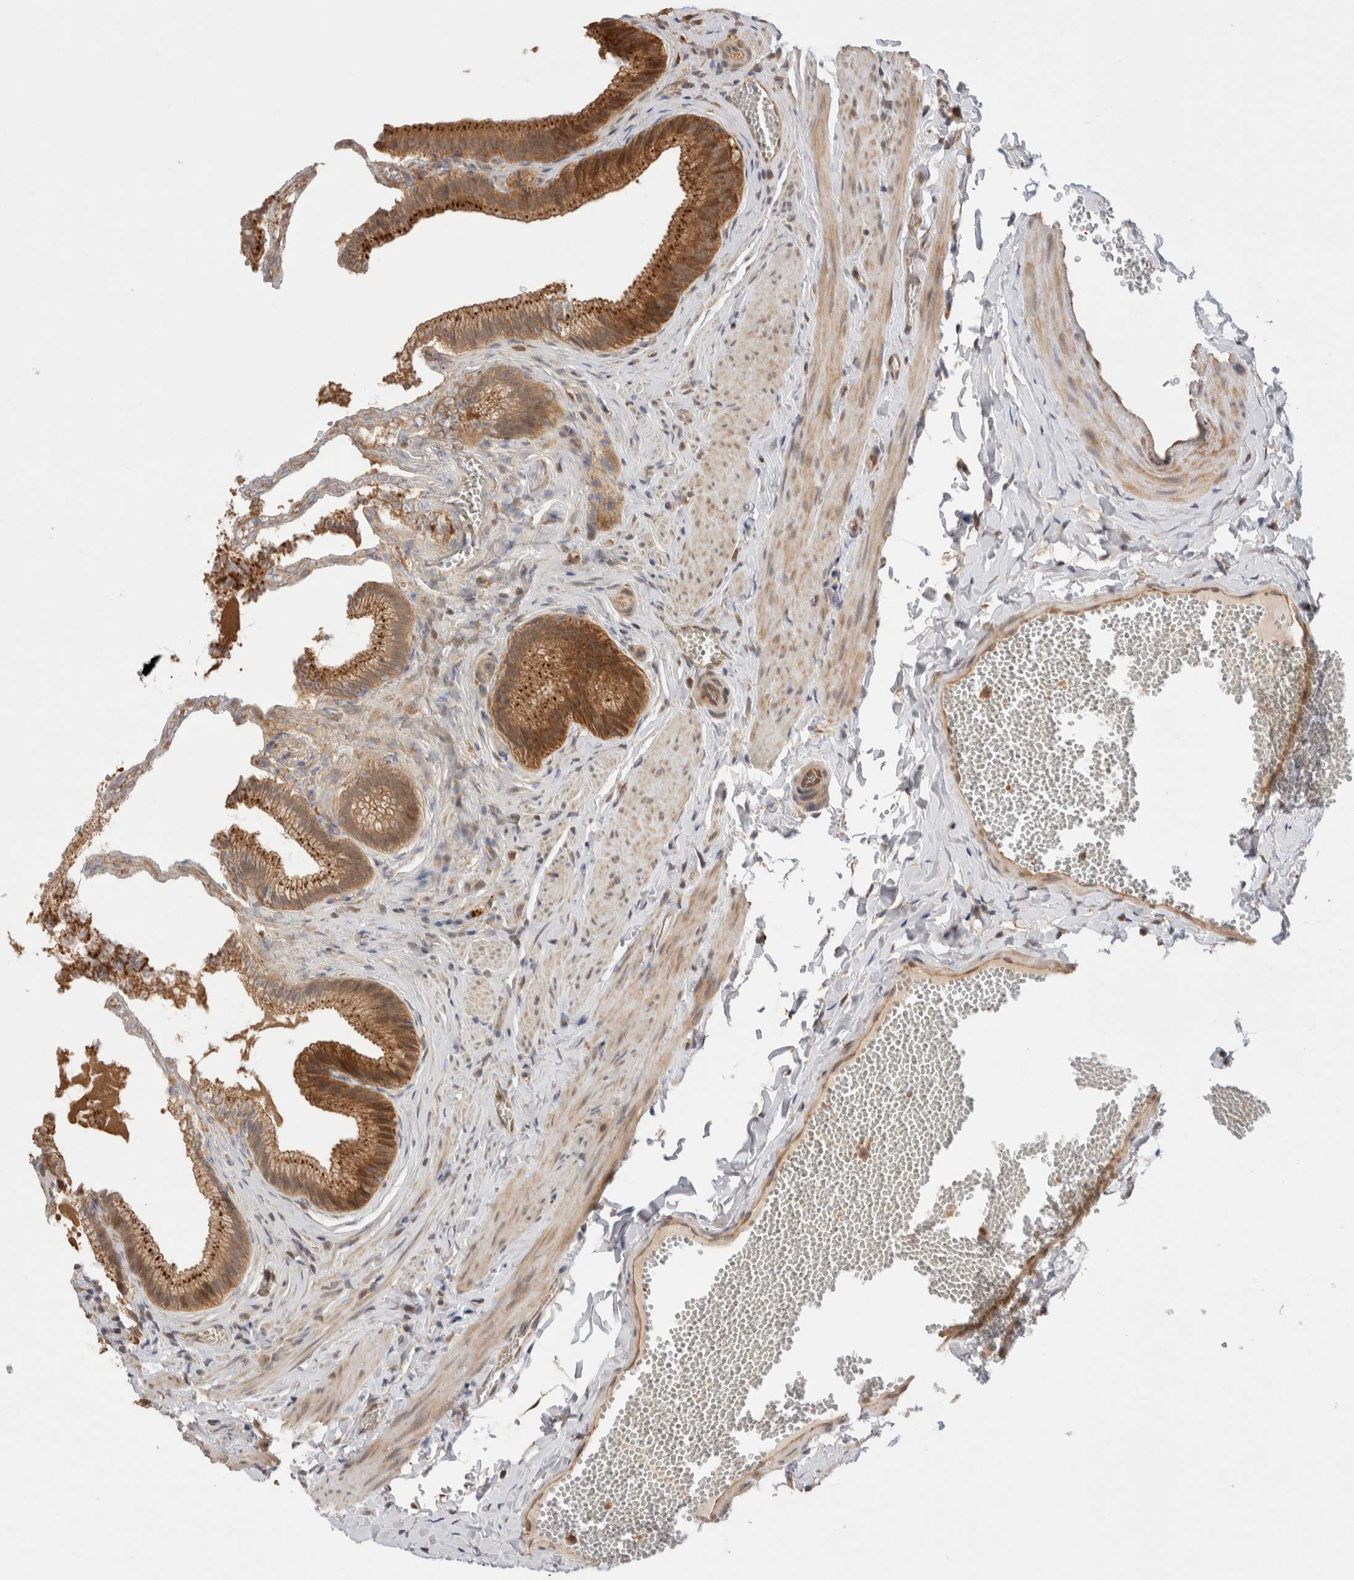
{"staining": {"intensity": "strong", "quantity": ">75%", "location": "cytoplasmic/membranous"}, "tissue": "gallbladder", "cell_type": "Glandular cells", "image_type": "normal", "snomed": [{"axis": "morphology", "description": "Normal tissue, NOS"}, {"axis": "topography", "description": "Gallbladder"}], "caption": "A histopathology image of gallbladder stained for a protein exhibits strong cytoplasmic/membranous brown staining in glandular cells.", "gene": "VPS28", "patient": {"sex": "male", "age": 38}}